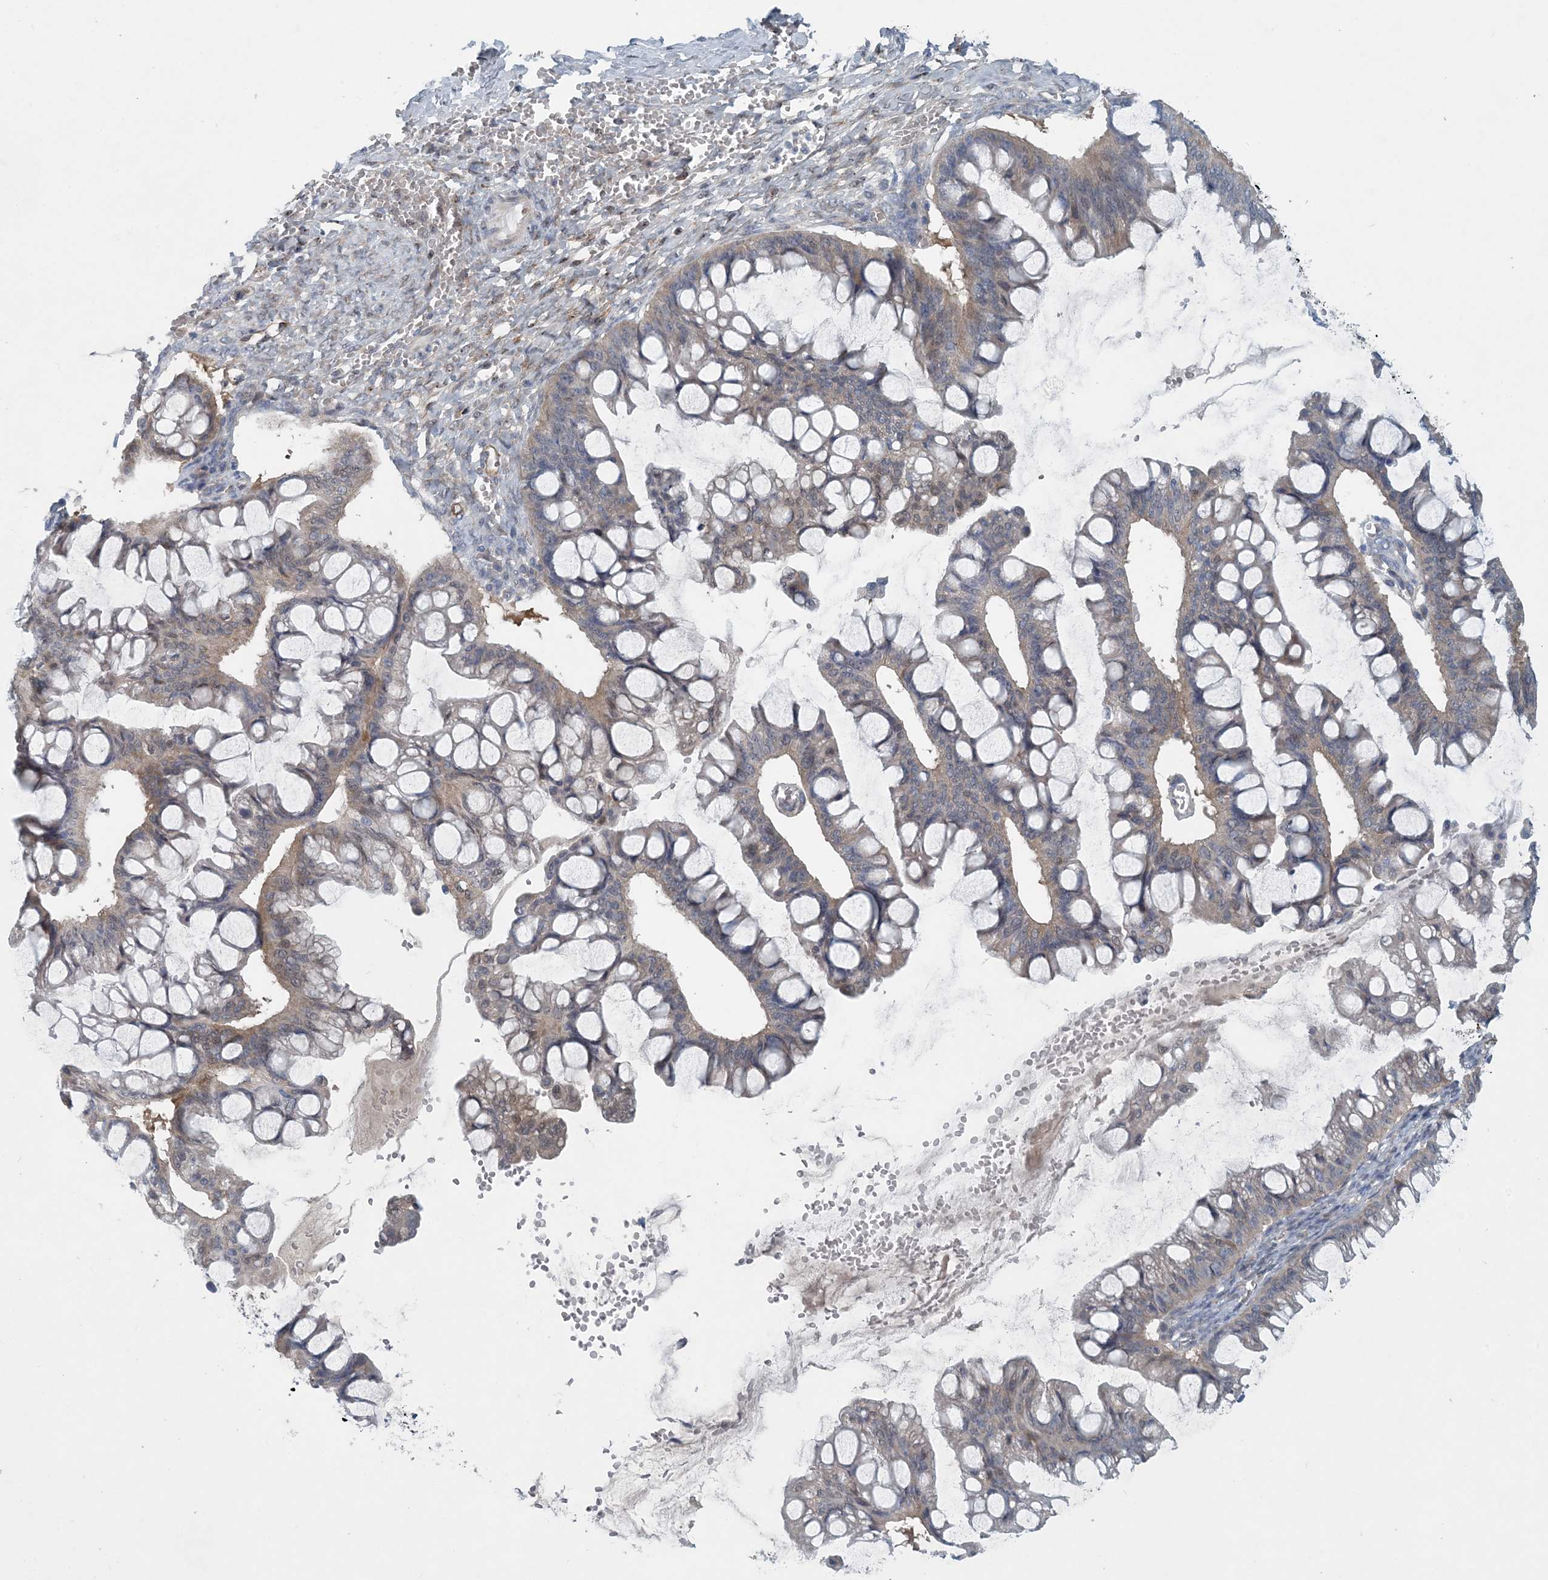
{"staining": {"intensity": "weak", "quantity": "<25%", "location": "cytoplasmic/membranous"}, "tissue": "ovarian cancer", "cell_type": "Tumor cells", "image_type": "cancer", "snomed": [{"axis": "morphology", "description": "Cystadenocarcinoma, mucinous, NOS"}, {"axis": "topography", "description": "Ovary"}], "caption": "Human ovarian mucinous cystadenocarcinoma stained for a protein using immunohistochemistry displays no staining in tumor cells.", "gene": "HIKESHI", "patient": {"sex": "female", "age": 73}}